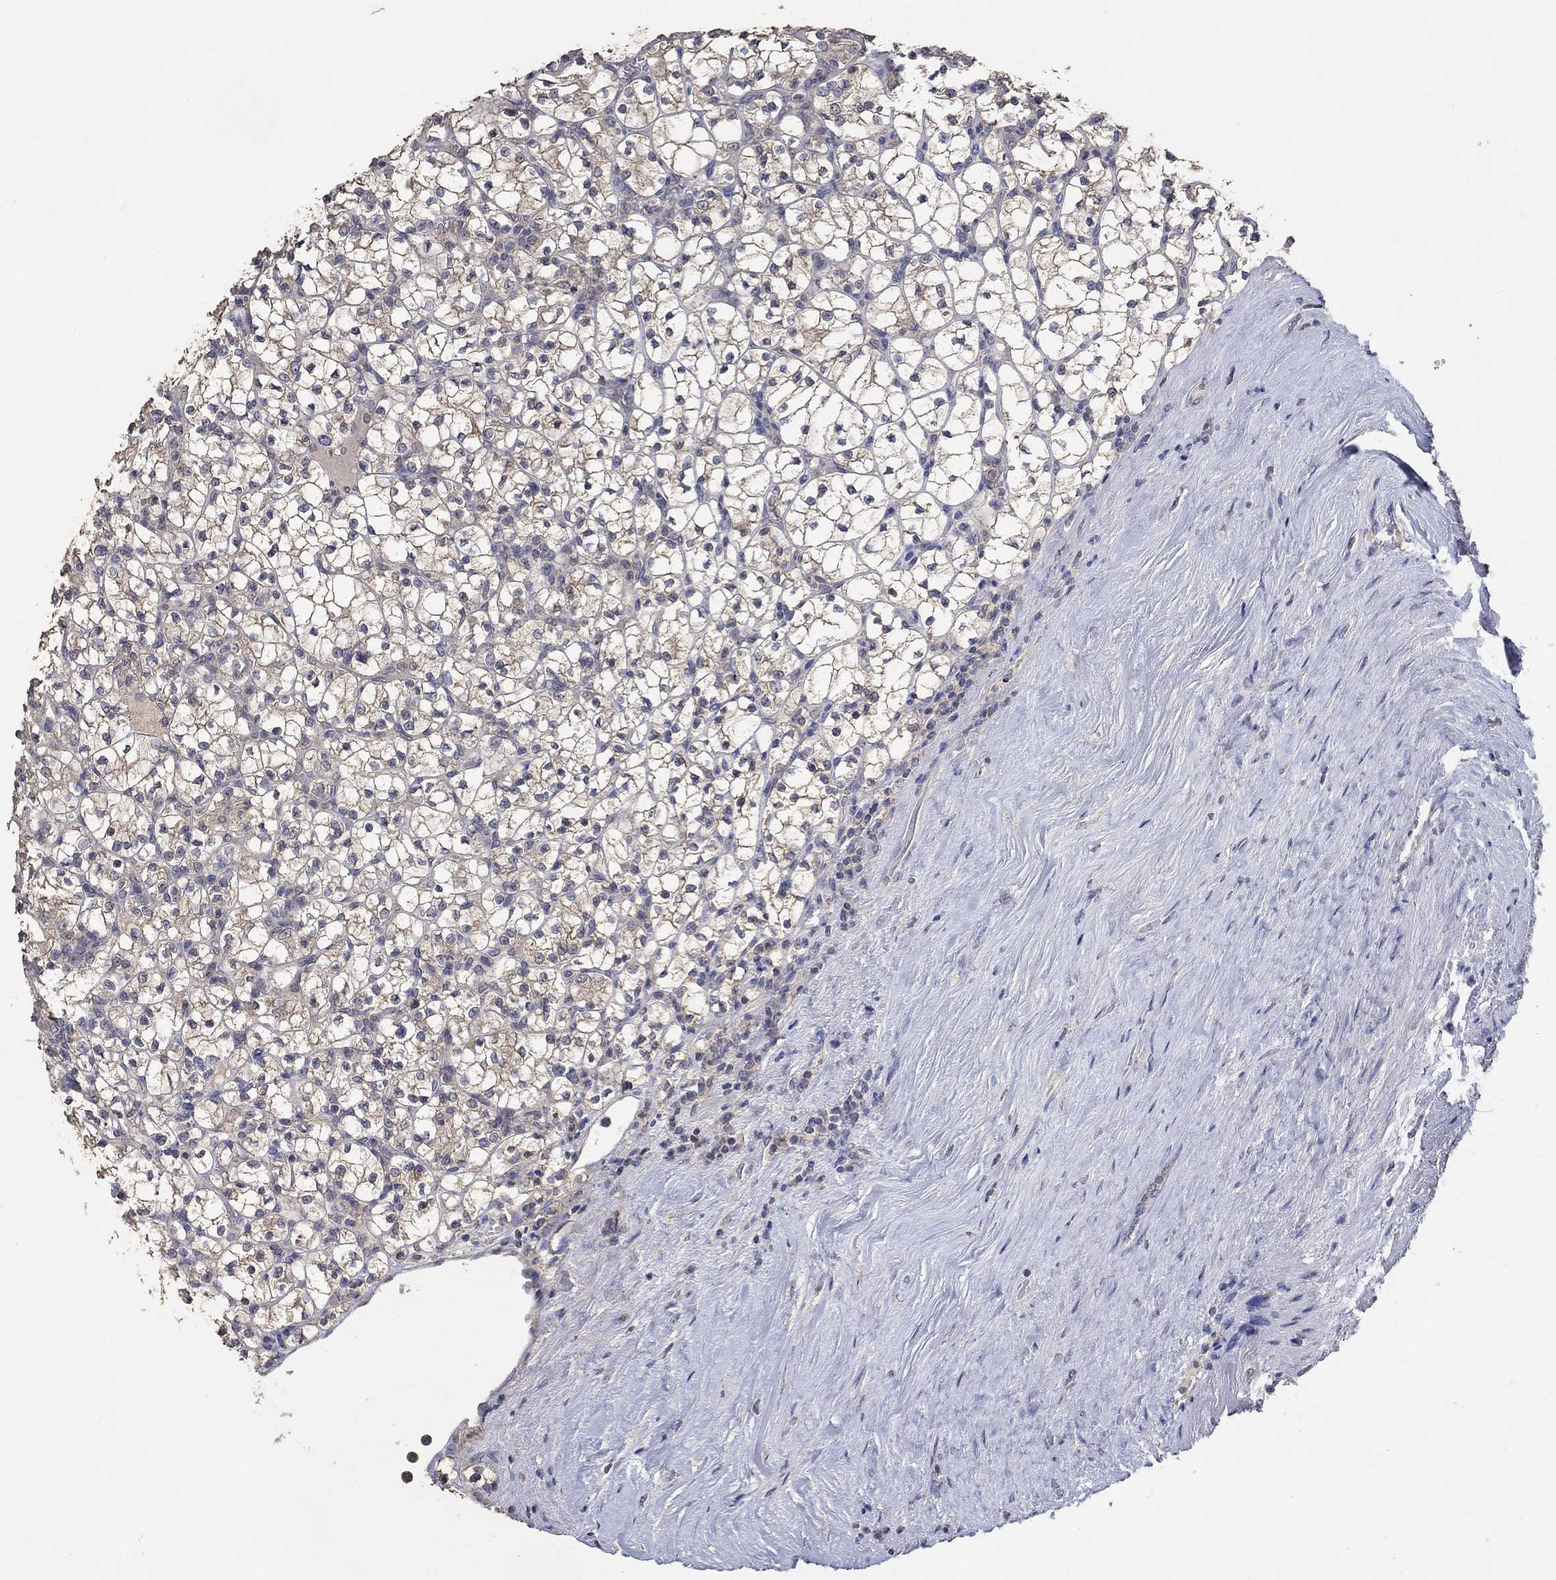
{"staining": {"intensity": "weak", "quantity": ">75%", "location": "cytoplasmic/membranous"}, "tissue": "renal cancer", "cell_type": "Tumor cells", "image_type": "cancer", "snomed": [{"axis": "morphology", "description": "Adenocarcinoma, NOS"}, {"axis": "topography", "description": "Kidney"}], "caption": "There is low levels of weak cytoplasmic/membranous expression in tumor cells of renal adenocarcinoma, as demonstrated by immunohistochemical staining (brown color).", "gene": "PTPN20", "patient": {"sex": "female", "age": 89}}